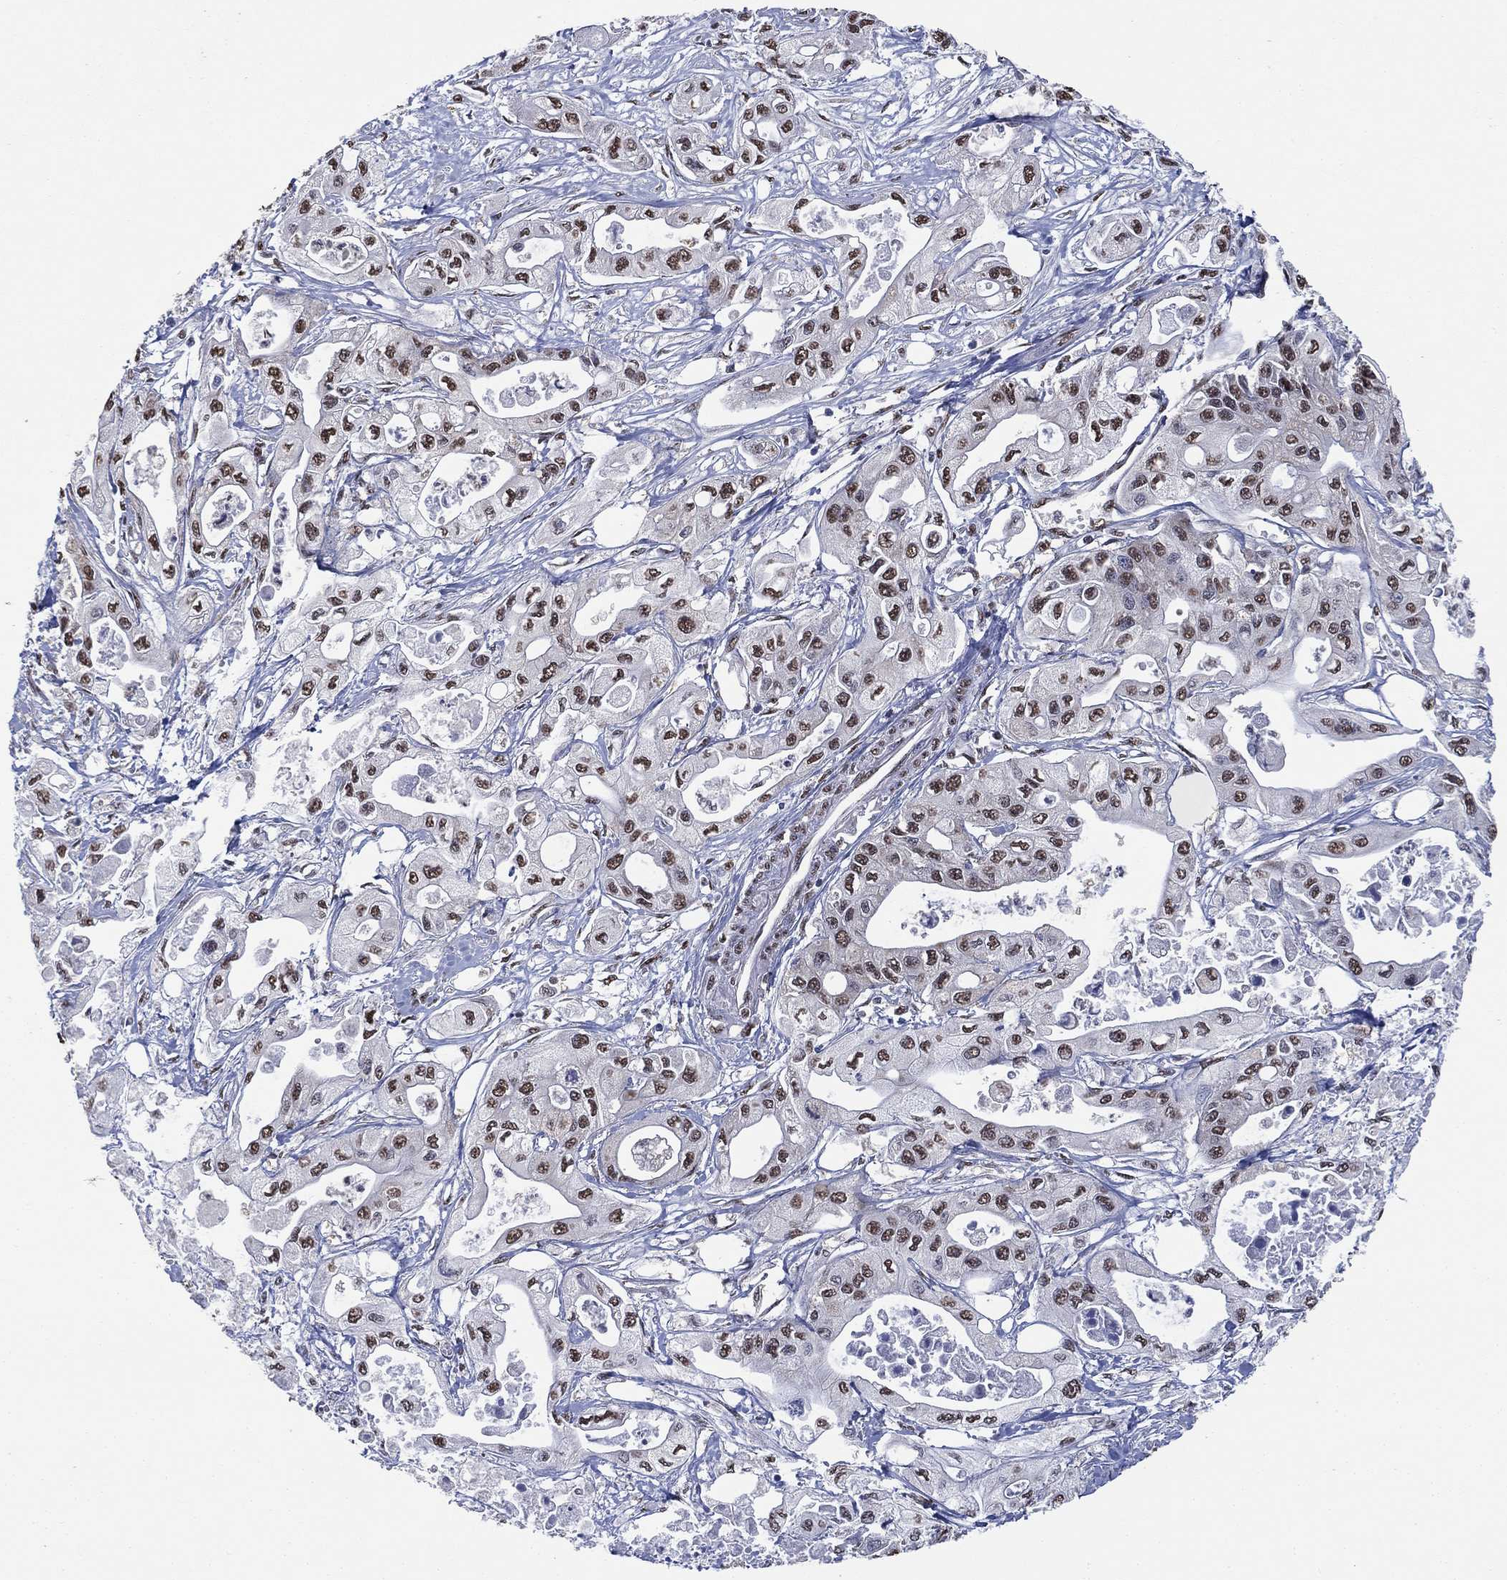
{"staining": {"intensity": "moderate", "quantity": "25%-75%", "location": "nuclear"}, "tissue": "pancreatic cancer", "cell_type": "Tumor cells", "image_type": "cancer", "snomed": [{"axis": "morphology", "description": "Adenocarcinoma, NOS"}, {"axis": "topography", "description": "Pancreas"}], "caption": "Moderate nuclear positivity for a protein is present in approximately 25%-75% of tumor cells of pancreatic adenocarcinoma using immunohistochemistry (IHC).", "gene": "ALDH7A1", "patient": {"sex": "male", "age": 70}}